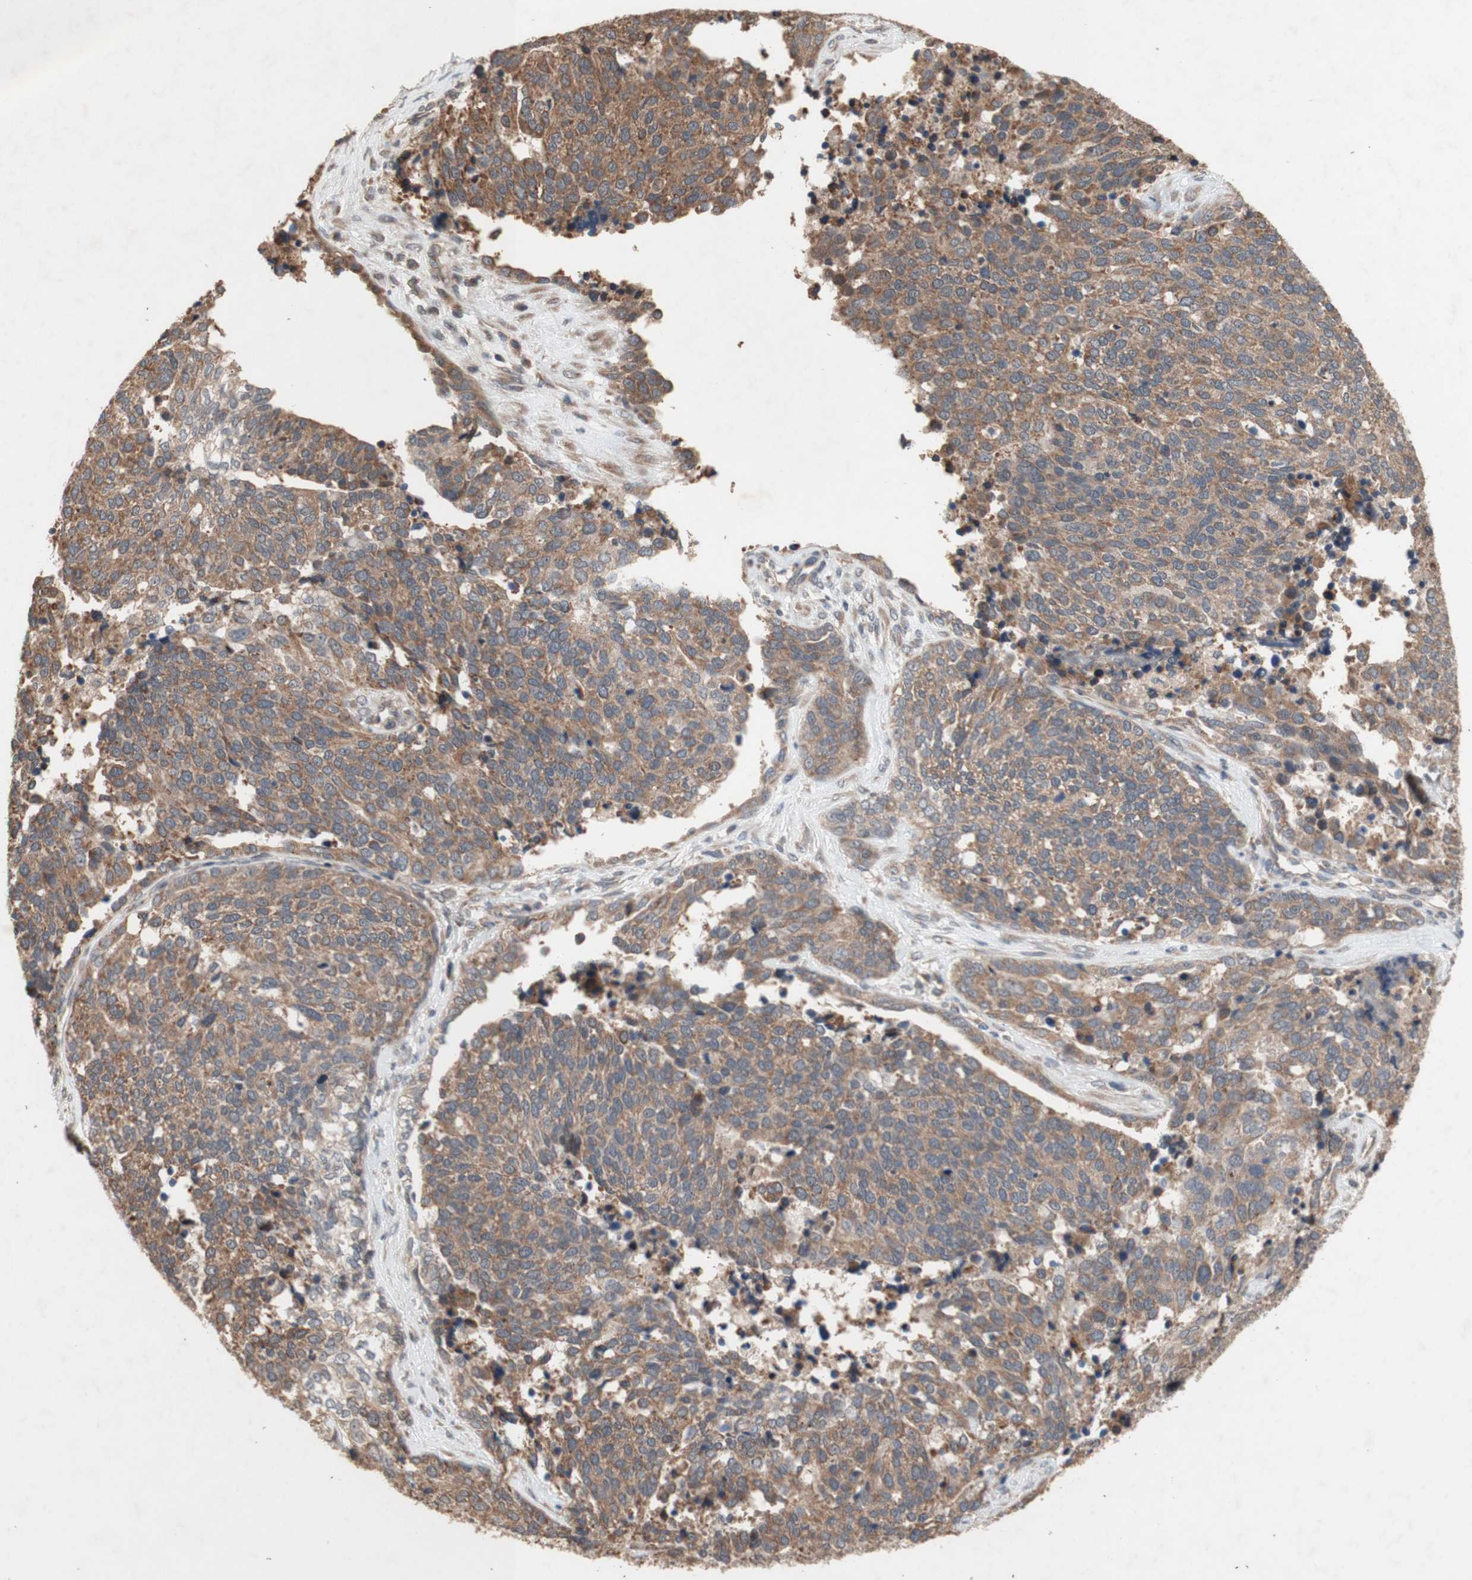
{"staining": {"intensity": "moderate", "quantity": ">75%", "location": "cytoplasmic/membranous"}, "tissue": "ovarian cancer", "cell_type": "Tumor cells", "image_type": "cancer", "snomed": [{"axis": "morphology", "description": "Cystadenocarcinoma, serous, NOS"}, {"axis": "topography", "description": "Ovary"}], "caption": "Moderate cytoplasmic/membranous protein expression is appreciated in approximately >75% of tumor cells in ovarian cancer. Nuclei are stained in blue.", "gene": "DDOST", "patient": {"sex": "female", "age": 44}}